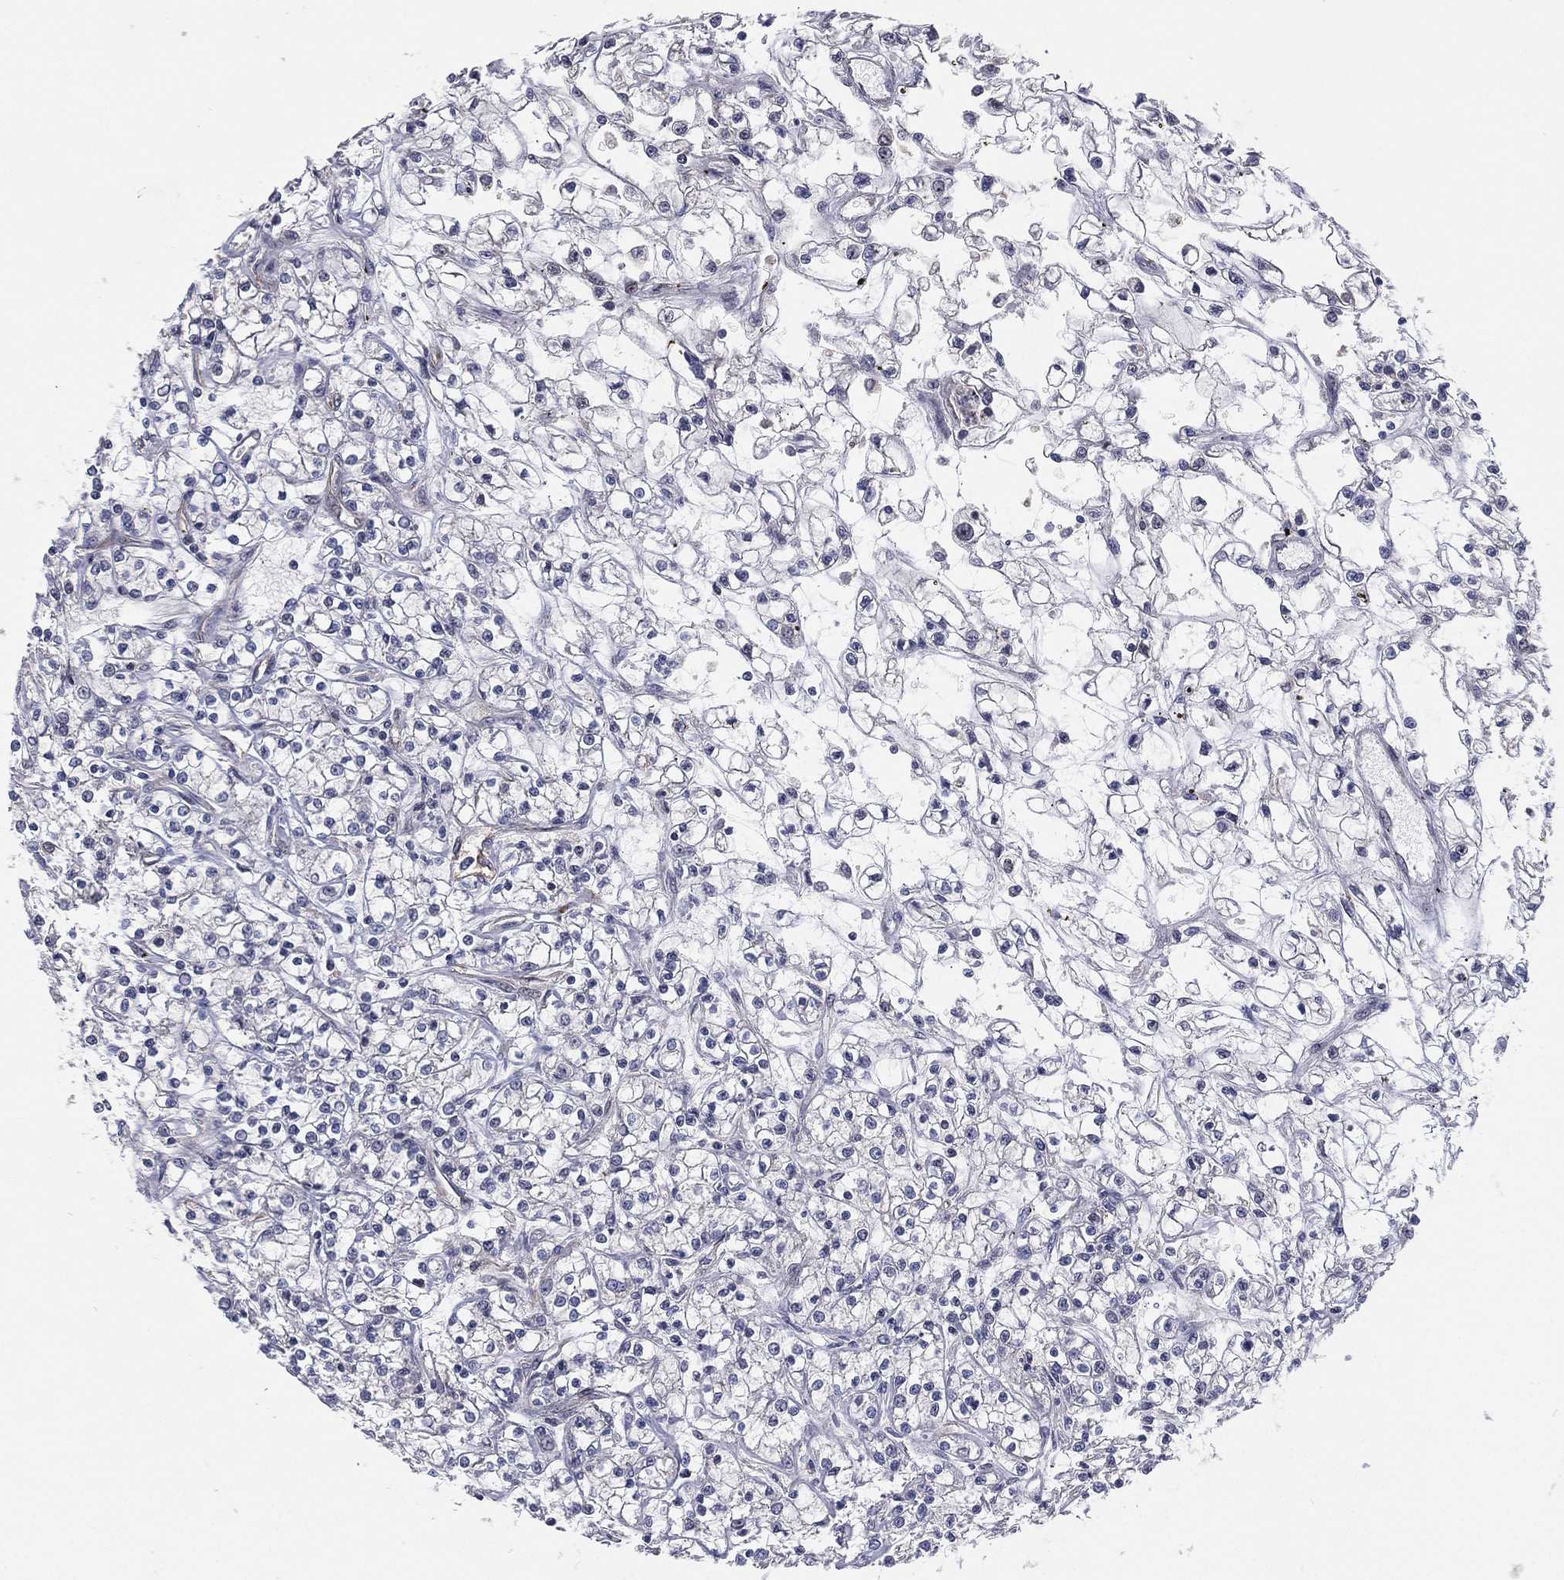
{"staining": {"intensity": "negative", "quantity": "none", "location": "none"}, "tissue": "renal cancer", "cell_type": "Tumor cells", "image_type": "cancer", "snomed": [{"axis": "morphology", "description": "Adenocarcinoma, NOS"}, {"axis": "topography", "description": "Kidney"}], "caption": "The photomicrograph exhibits no staining of tumor cells in renal adenocarcinoma. (Immunohistochemistry (ihc), brightfield microscopy, high magnification).", "gene": "UTP14A", "patient": {"sex": "female", "age": 59}}